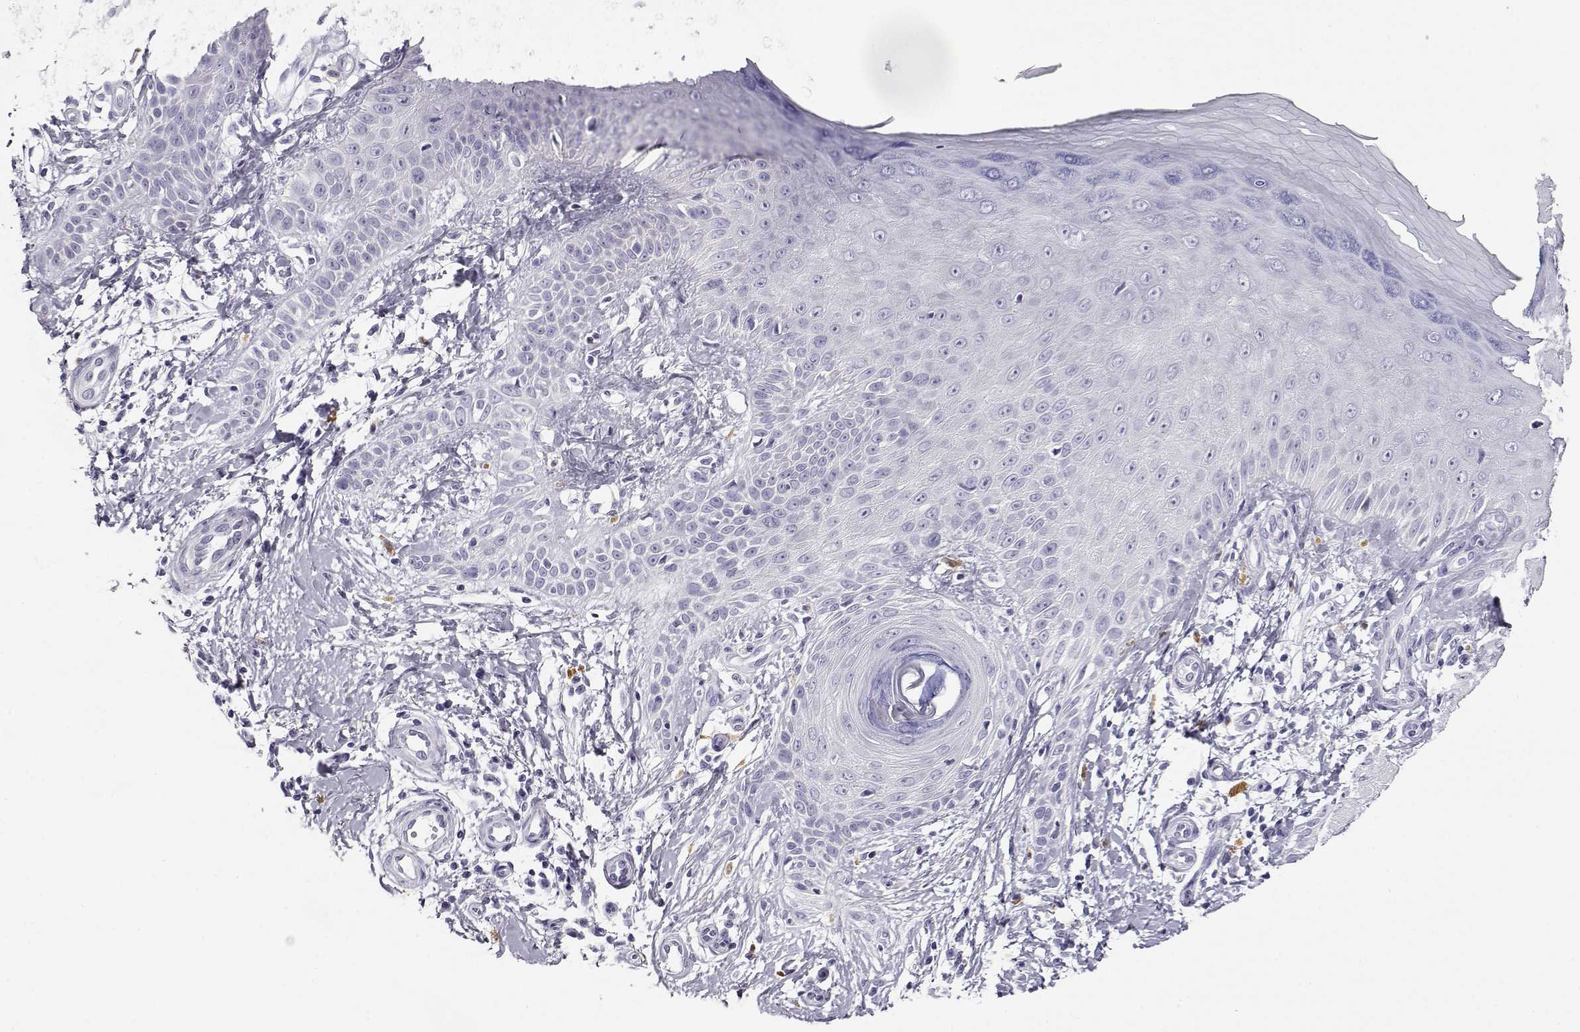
{"staining": {"intensity": "negative", "quantity": "none", "location": "none"}, "tissue": "skin", "cell_type": "Fibroblasts", "image_type": "normal", "snomed": [{"axis": "morphology", "description": "Normal tissue, NOS"}, {"axis": "morphology", "description": "Inflammation, NOS"}, {"axis": "morphology", "description": "Fibrosis, NOS"}, {"axis": "topography", "description": "Skin"}], "caption": "The photomicrograph demonstrates no staining of fibroblasts in normal skin. (DAB (3,3'-diaminobenzidine) immunohistochemistry visualized using brightfield microscopy, high magnification).", "gene": "CABS1", "patient": {"sex": "male", "age": 71}}